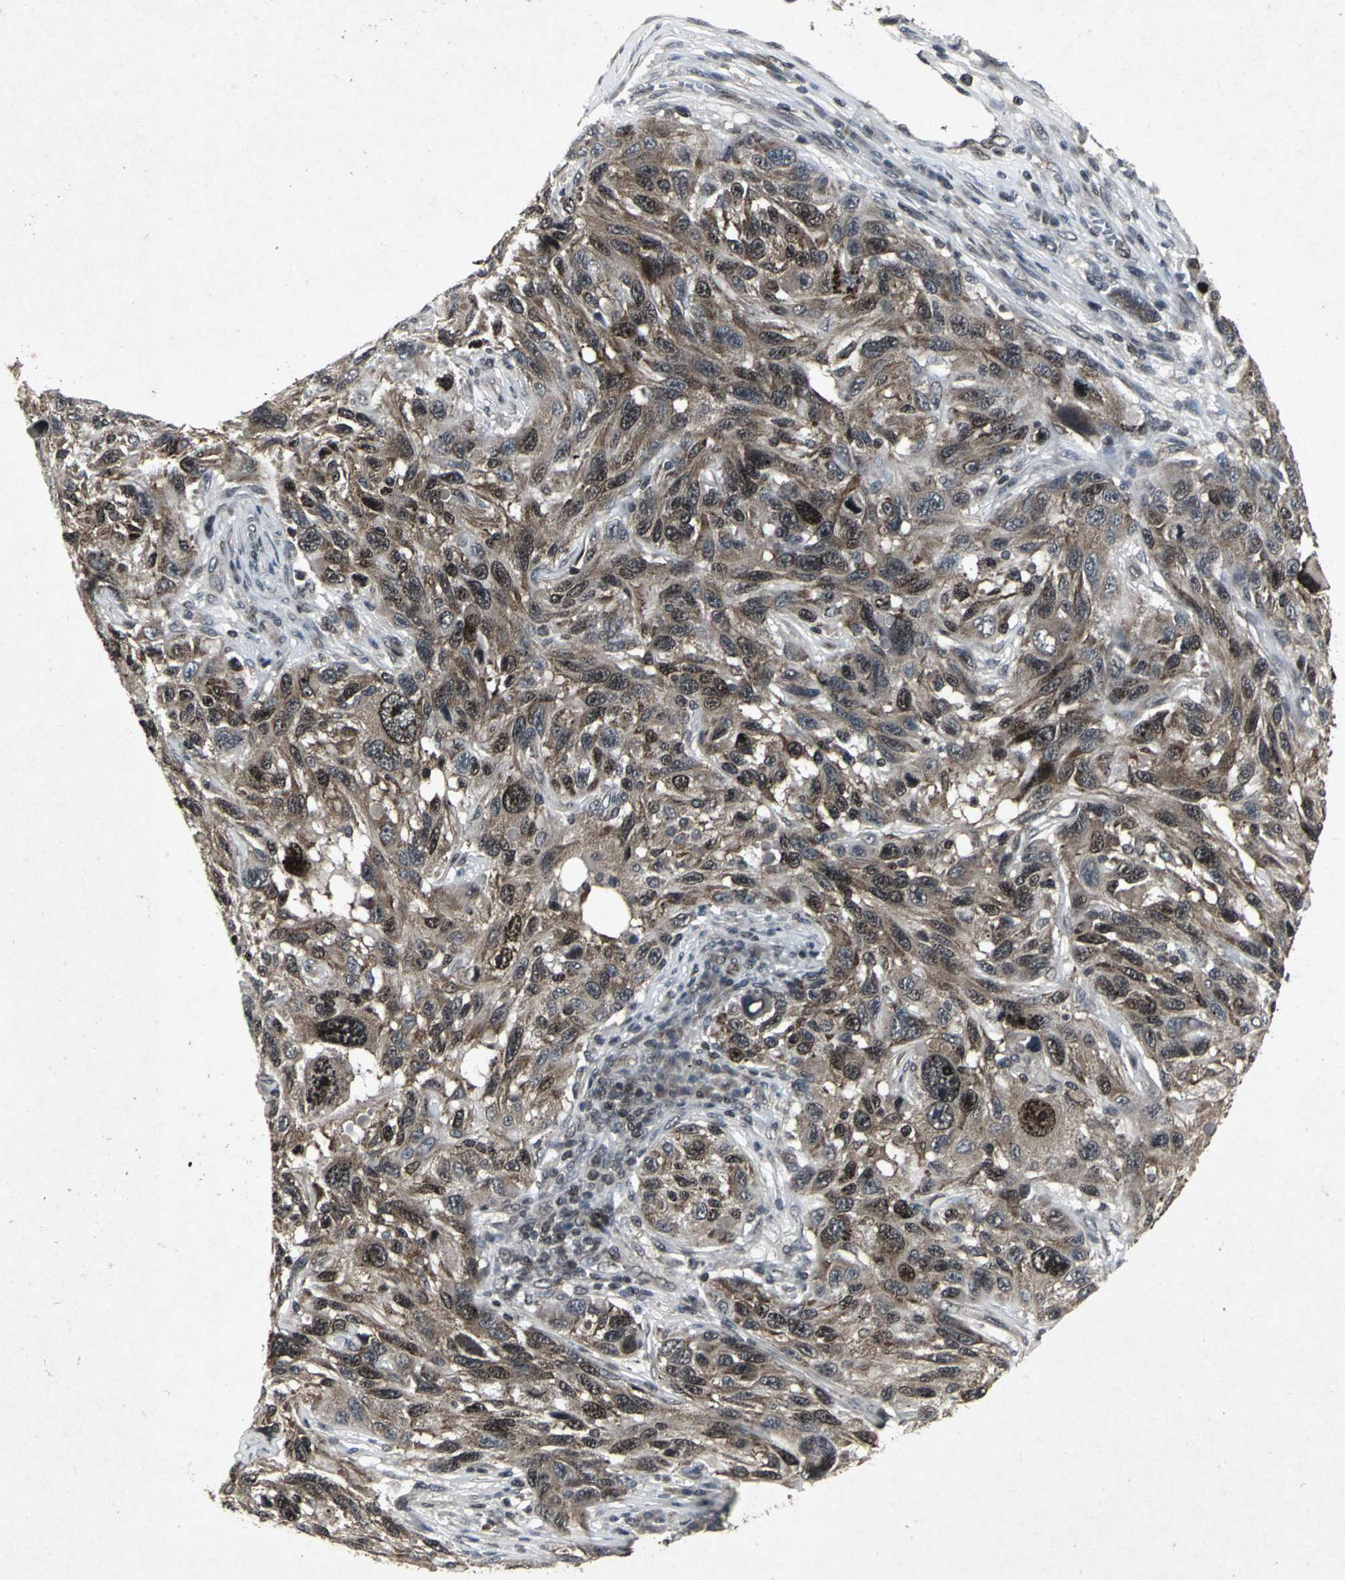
{"staining": {"intensity": "strong", "quantity": ">75%", "location": "cytoplasmic/membranous,nuclear"}, "tissue": "melanoma", "cell_type": "Tumor cells", "image_type": "cancer", "snomed": [{"axis": "morphology", "description": "Malignant melanoma, NOS"}, {"axis": "topography", "description": "Skin"}], "caption": "An image showing strong cytoplasmic/membranous and nuclear staining in approximately >75% of tumor cells in melanoma, as visualized by brown immunohistochemical staining.", "gene": "SH2B3", "patient": {"sex": "male", "age": 53}}